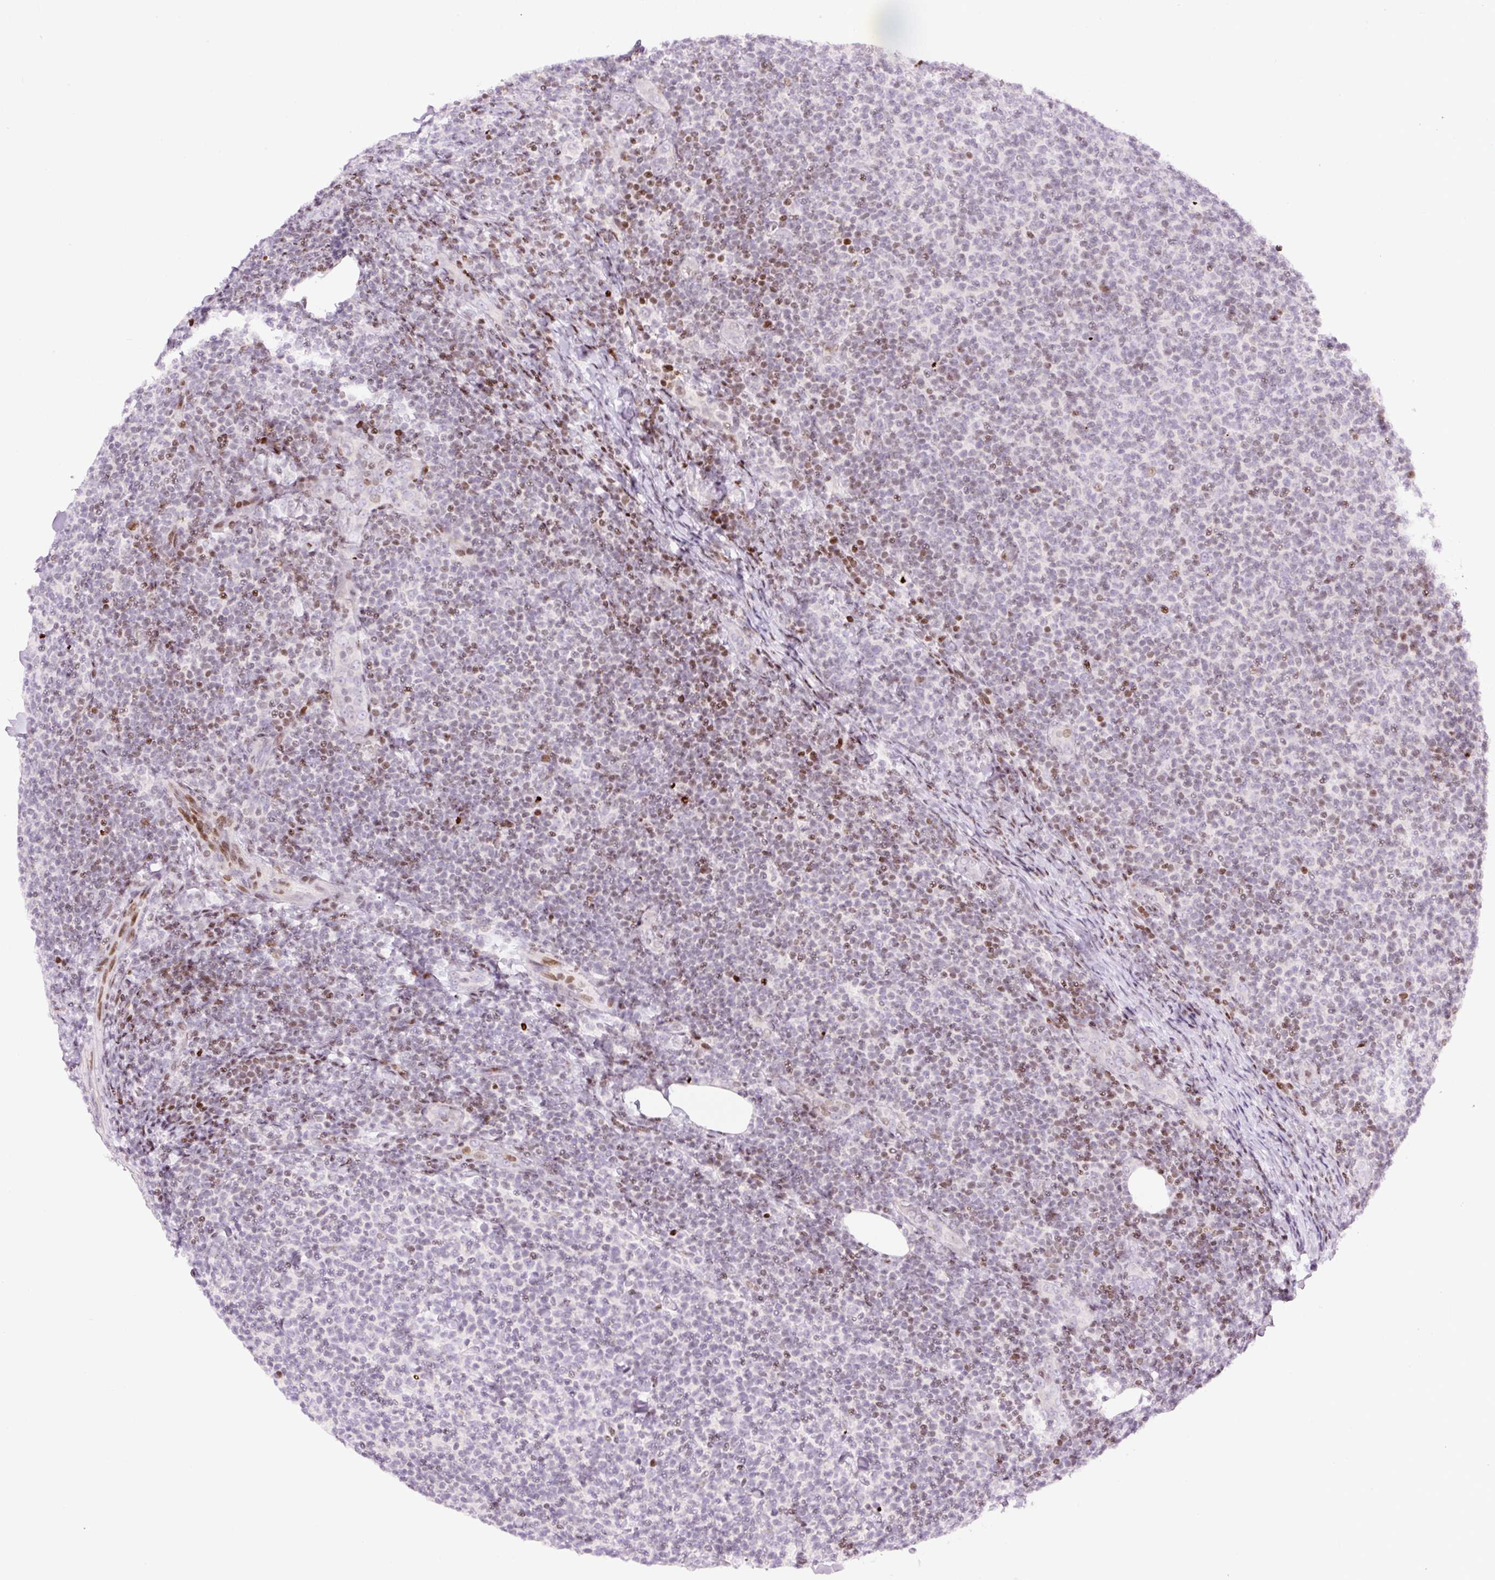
{"staining": {"intensity": "moderate", "quantity": "25%-75%", "location": "nuclear"}, "tissue": "lymphoma", "cell_type": "Tumor cells", "image_type": "cancer", "snomed": [{"axis": "morphology", "description": "Malignant lymphoma, non-Hodgkin's type, Low grade"}, {"axis": "topography", "description": "Lymph node"}], "caption": "Human lymphoma stained for a protein (brown) displays moderate nuclear positive staining in about 25%-75% of tumor cells.", "gene": "TMEM177", "patient": {"sex": "male", "age": 66}}